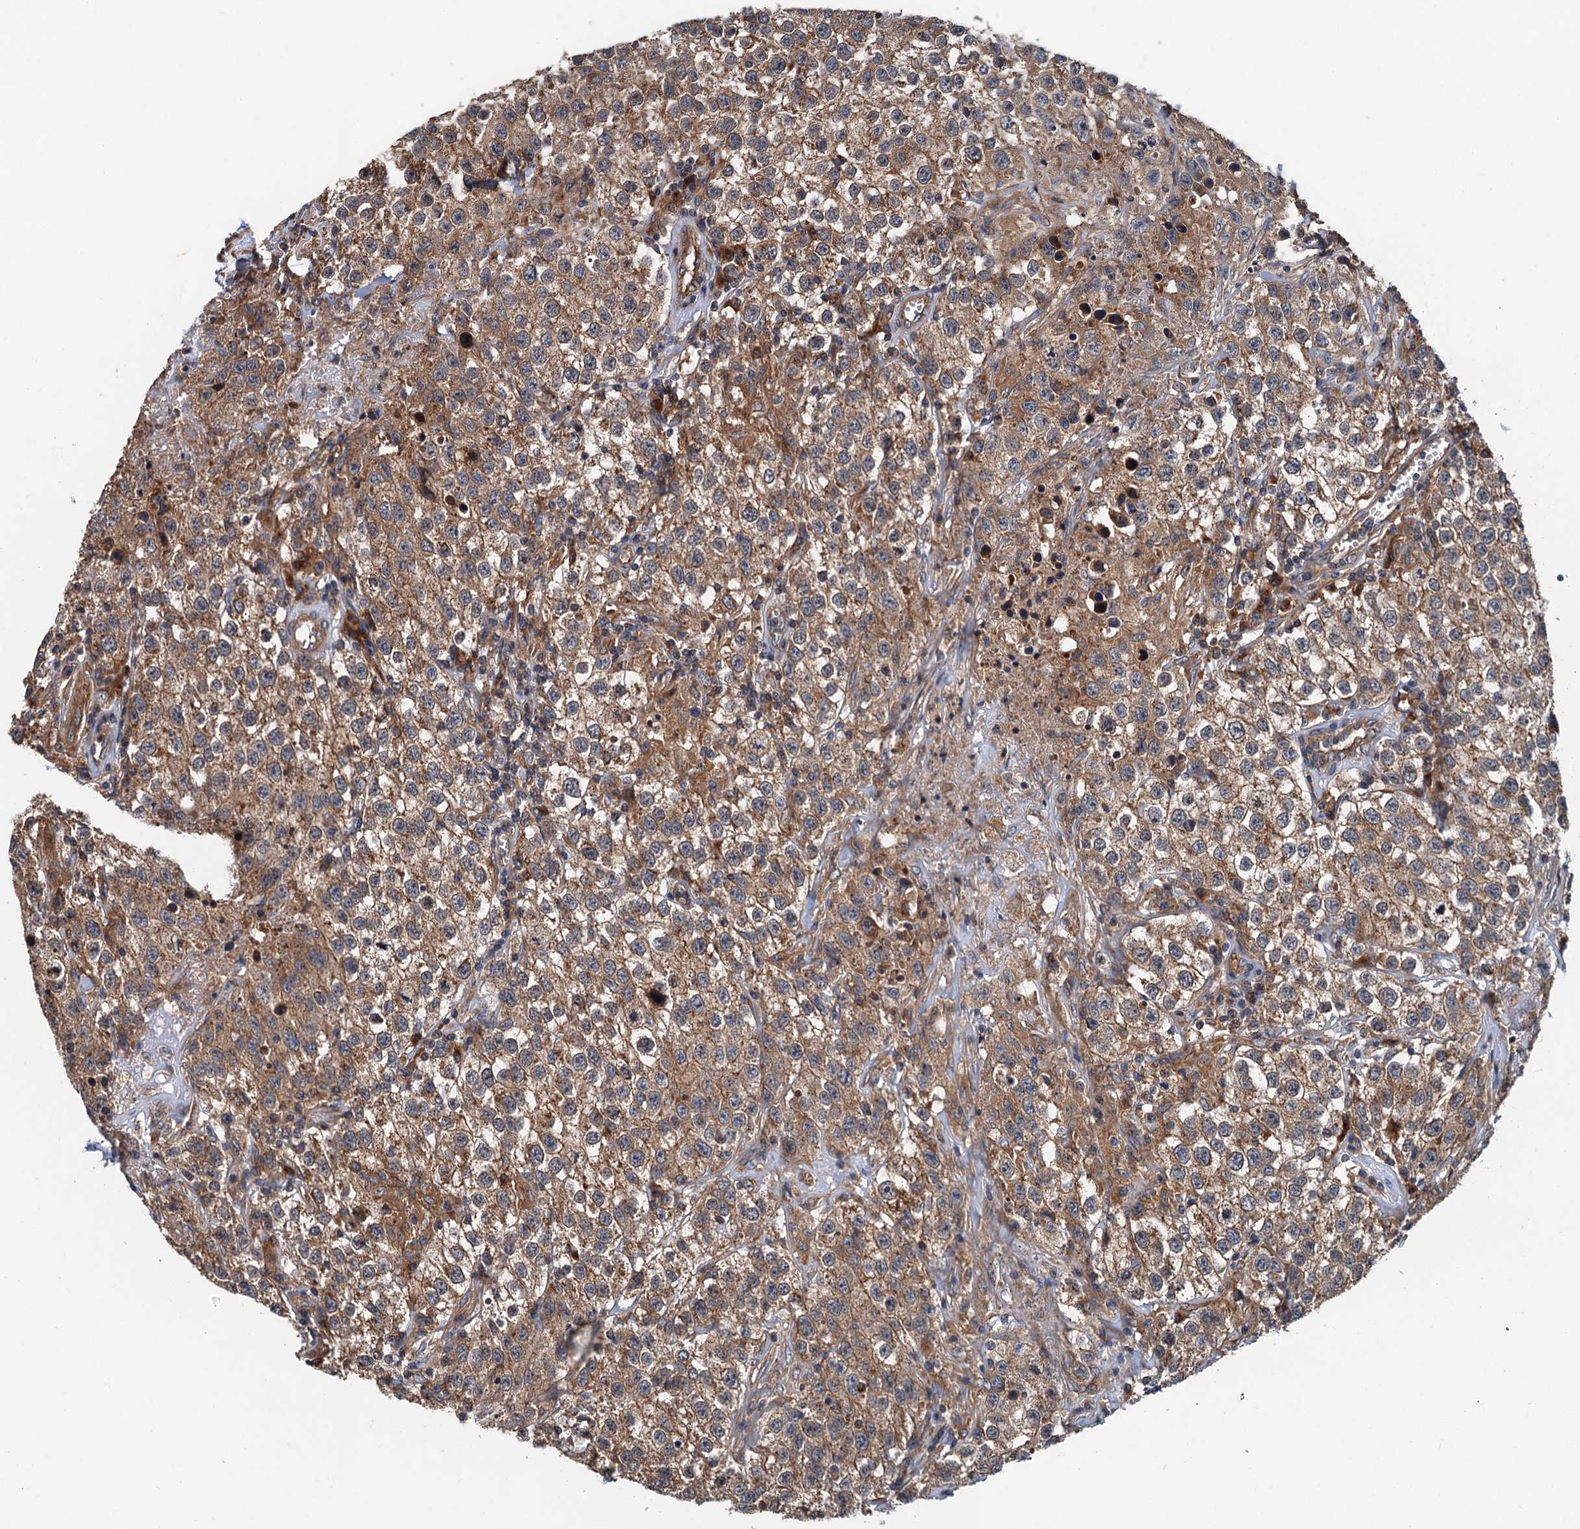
{"staining": {"intensity": "moderate", "quantity": ">75%", "location": "cytoplasmic/membranous"}, "tissue": "testis cancer", "cell_type": "Tumor cells", "image_type": "cancer", "snomed": [{"axis": "morphology", "description": "Seminoma, NOS"}, {"axis": "morphology", "description": "Carcinoma, Embryonal, NOS"}, {"axis": "topography", "description": "Testis"}], "caption": "Immunohistochemical staining of human testis embryonal carcinoma exhibits medium levels of moderate cytoplasmic/membranous protein expression in about >75% of tumor cells.", "gene": "COG3", "patient": {"sex": "male", "age": 43}}